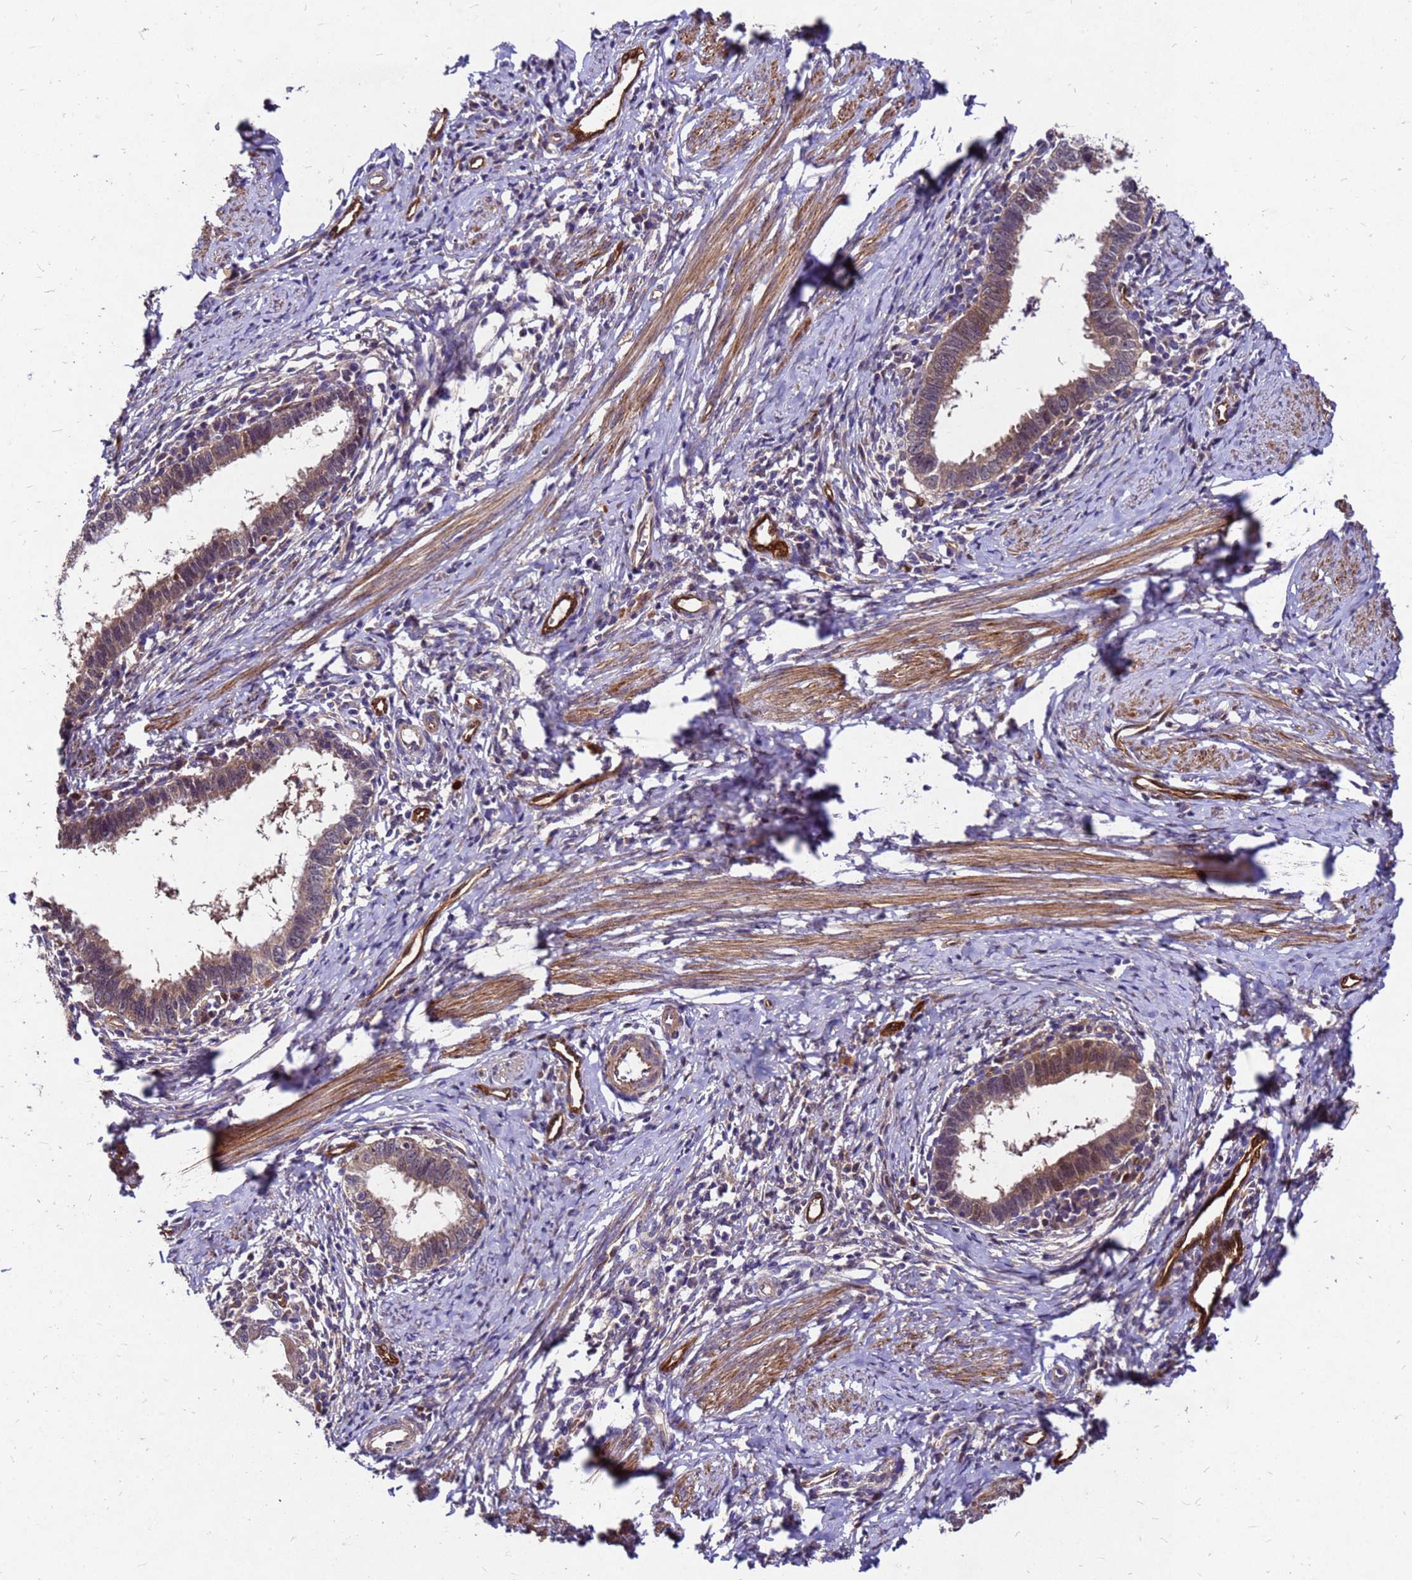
{"staining": {"intensity": "moderate", "quantity": ">75%", "location": "cytoplasmic/membranous,nuclear"}, "tissue": "cervical cancer", "cell_type": "Tumor cells", "image_type": "cancer", "snomed": [{"axis": "morphology", "description": "Adenocarcinoma, NOS"}, {"axis": "topography", "description": "Cervix"}], "caption": "Cervical adenocarcinoma stained with DAB (3,3'-diaminobenzidine) immunohistochemistry (IHC) demonstrates medium levels of moderate cytoplasmic/membranous and nuclear positivity in about >75% of tumor cells. The protein of interest is shown in brown color, while the nuclei are stained blue.", "gene": "DUSP23", "patient": {"sex": "female", "age": 36}}